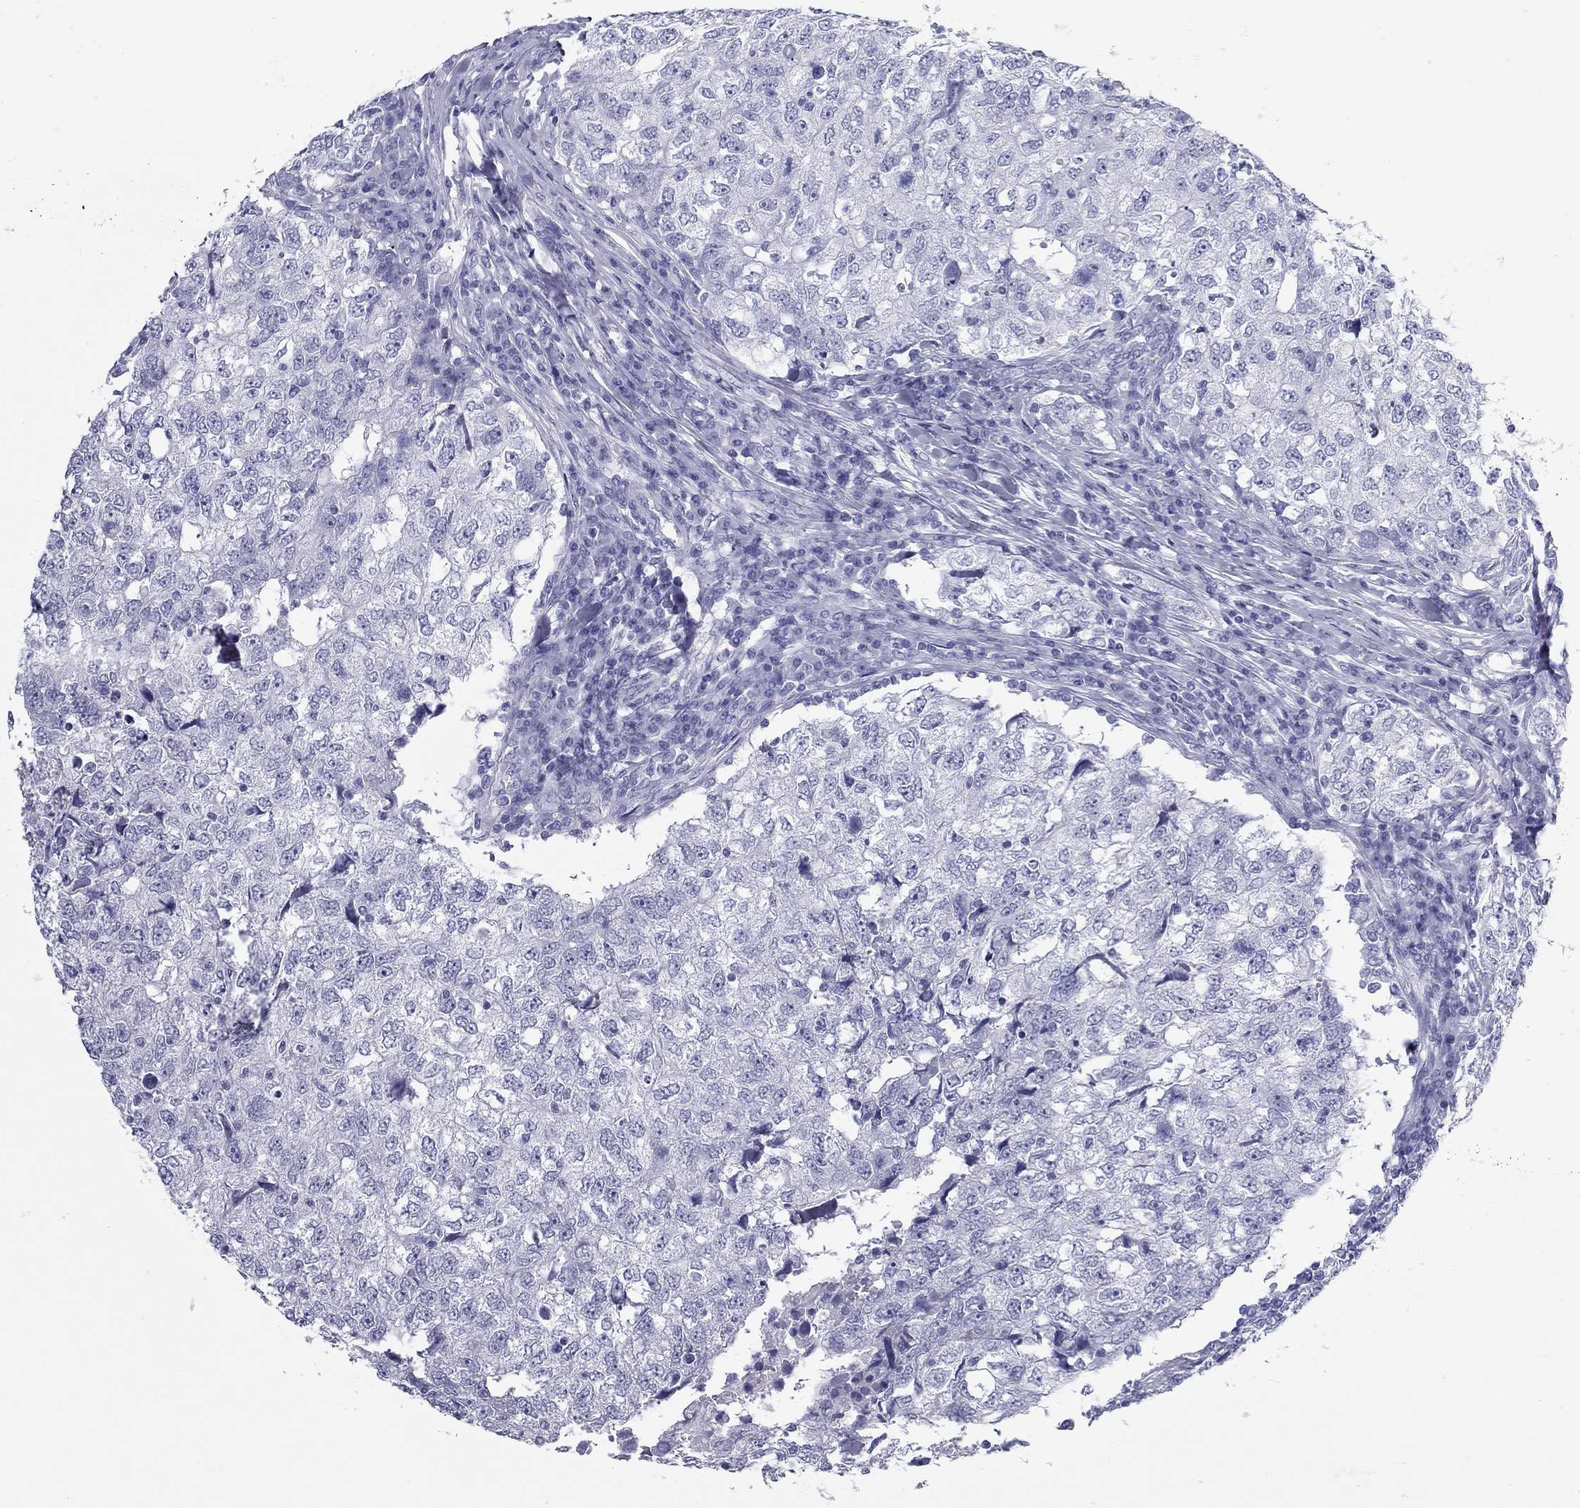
{"staining": {"intensity": "negative", "quantity": "none", "location": "none"}, "tissue": "breast cancer", "cell_type": "Tumor cells", "image_type": "cancer", "snomed": [{"axis": "morphology", "description": "Duct carcinoma"}, {"axis": "topography", "description": "Breast"}], "caption": "The photomicrograph demonstrates no staining of tumor cells in breast cancer.", "gene": "DNALI1", "patient": {"sex": "female", "age": 30}}